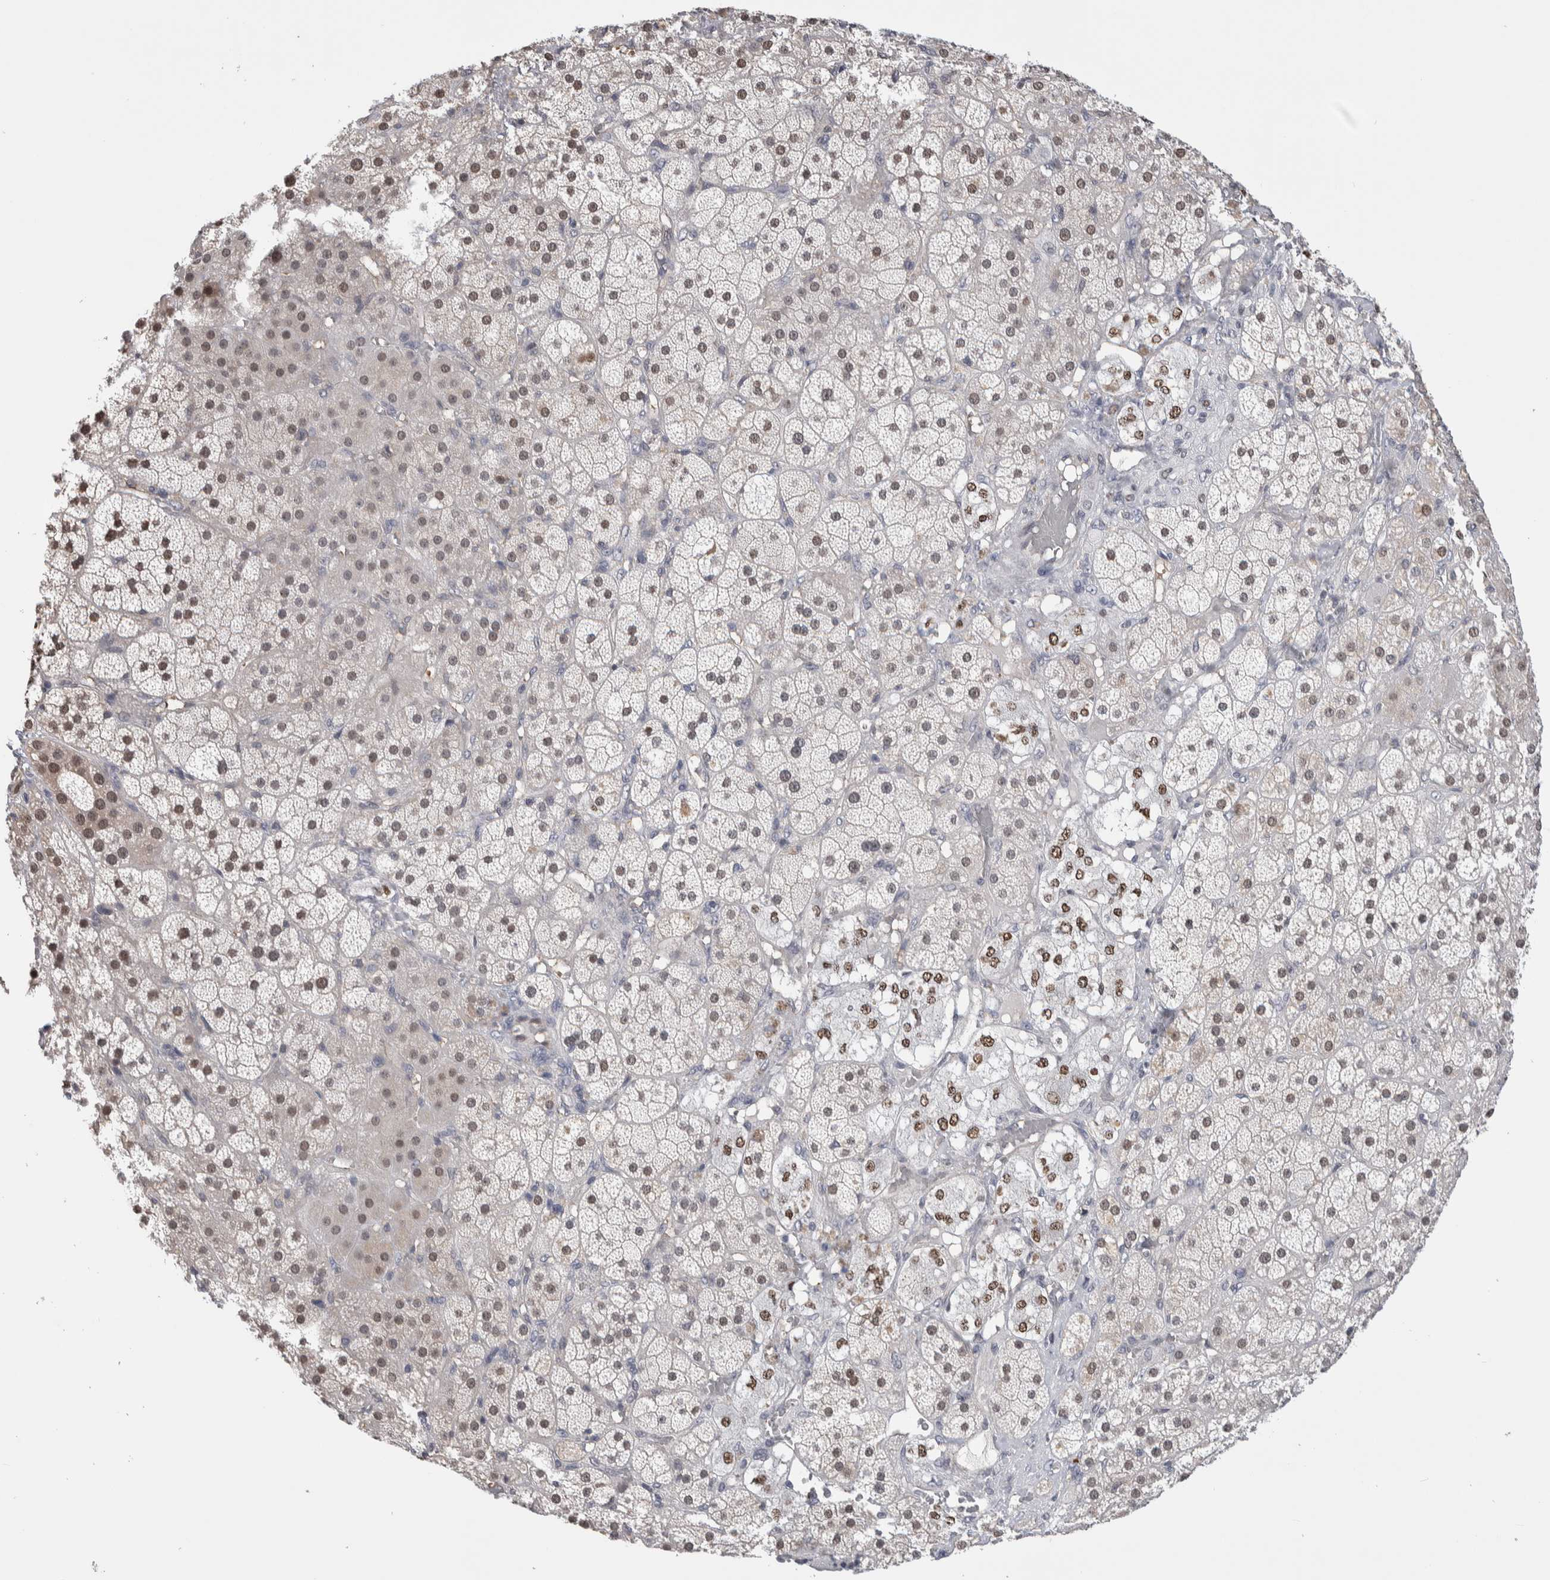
{"staining": {"intensity": "moderate", "quantity": ">75%", "location": "nuclear"}, "tissue": "adrenal gland", "cell_type": "Glandular cells", "image_type": "normal", "snomed": [{"axis": "morphology", "description": "Normal tissue, NOS"}, {"axis": "topography", "description": "Adrenal gland"}], "caption": "Human adrenal gland stained for a protein (brown) displays moderate nuclear positive positivity in about >75% of glandular cells.", "gene": "ZBTB49", "patient": {"sex": "male", "age": 57}}